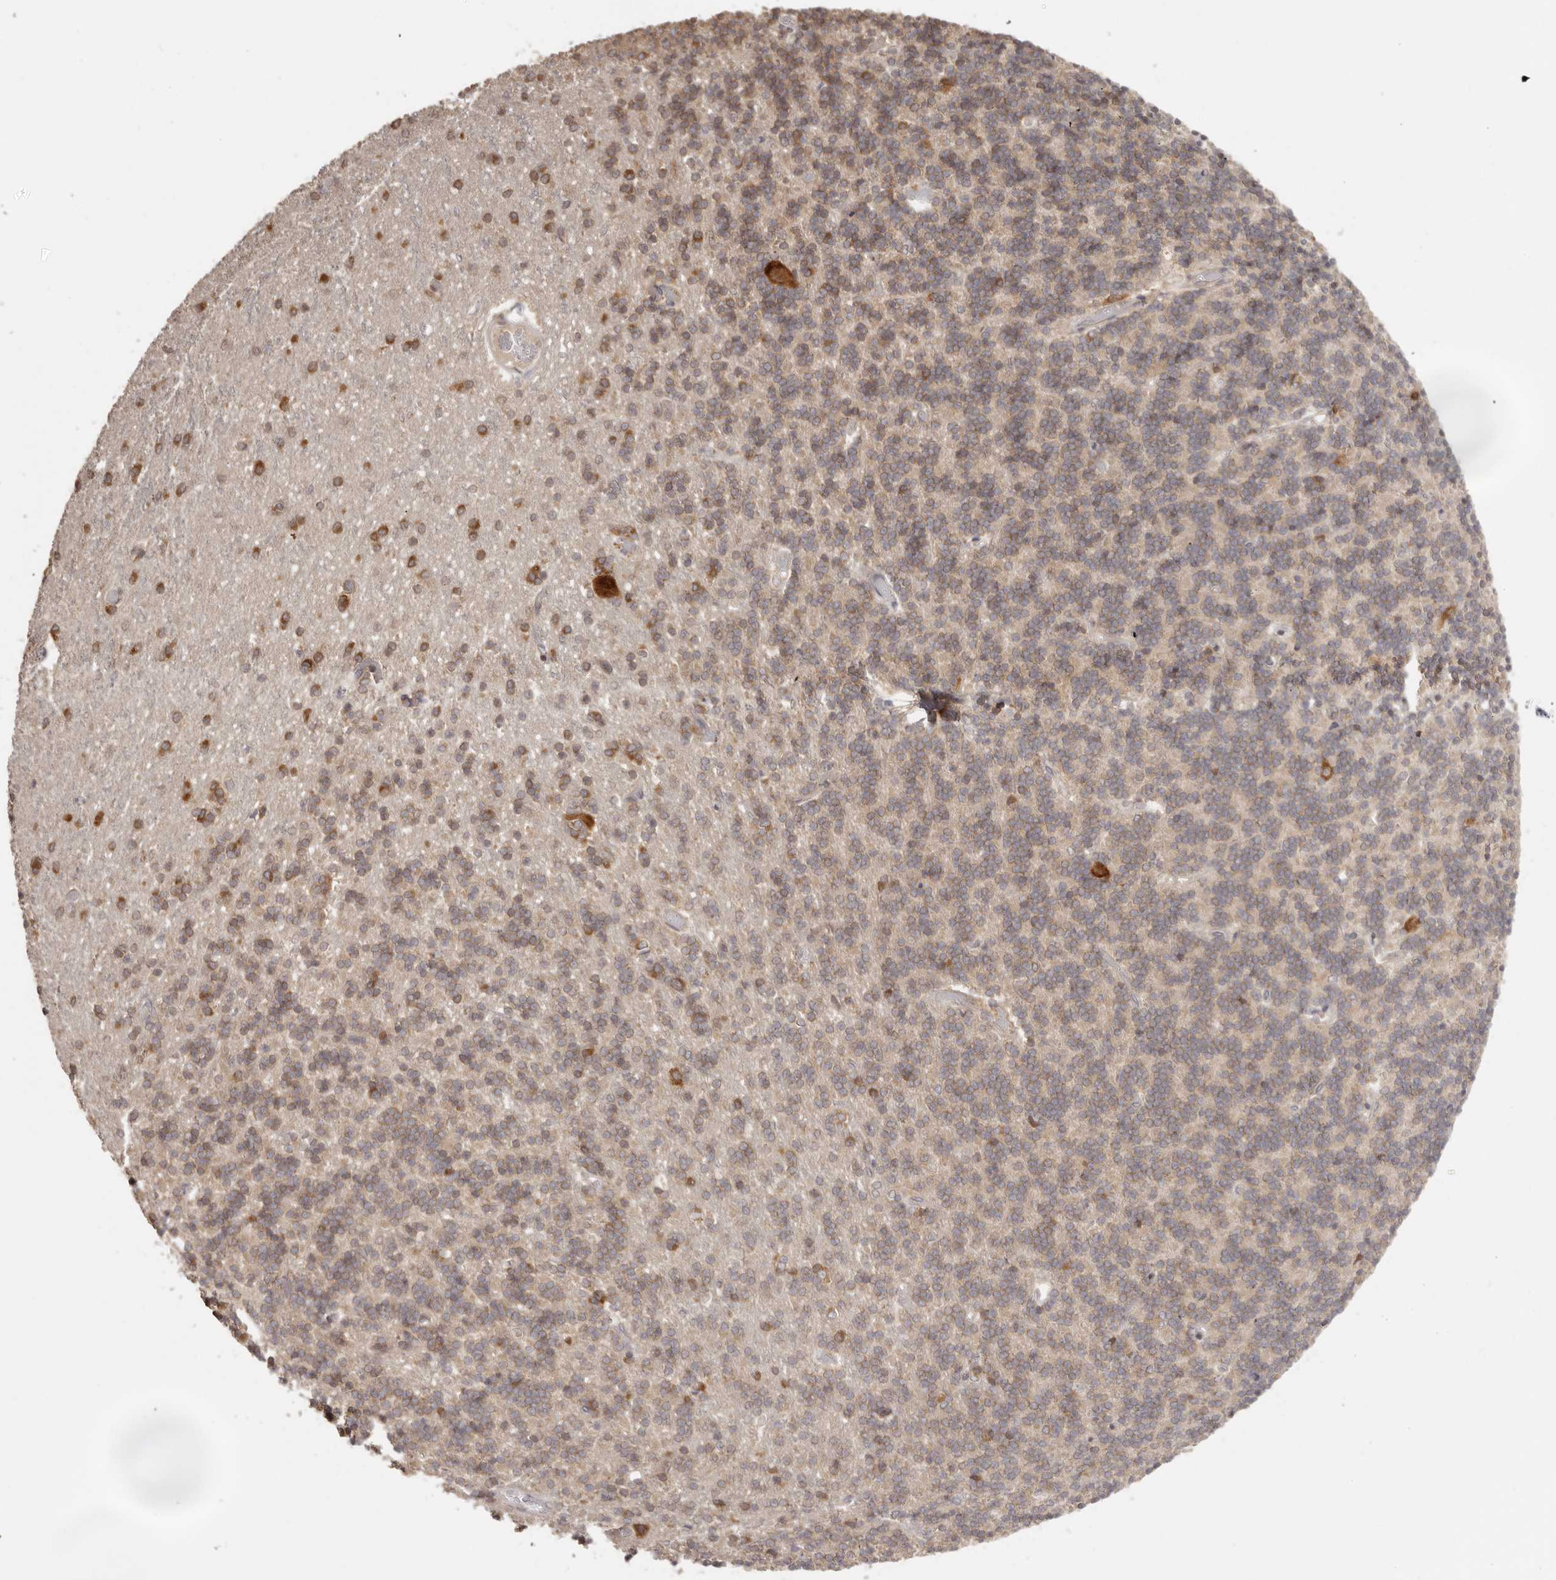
{"staining": {"intensity": "moderate", "quantity": "25%-75%", "location": "cytoplasmic/membranous"}, "tissue": "cerebellum", "cell_type": "Cells in granular layer", "image_type": "normal", "snomed": [{"axis": "morphology", "description": "Normal tissue, NOS"}, {"axis": "topography", "description": "Cerebellum"}], "caption": "Cells in granular layer show medium levels of moderate cytoplasmic/membranous positivity in about 25%-75% of cells in normal cerebellum.", "gene": "EEF1E1", "patient": {"sex": "male", "age": 37}}